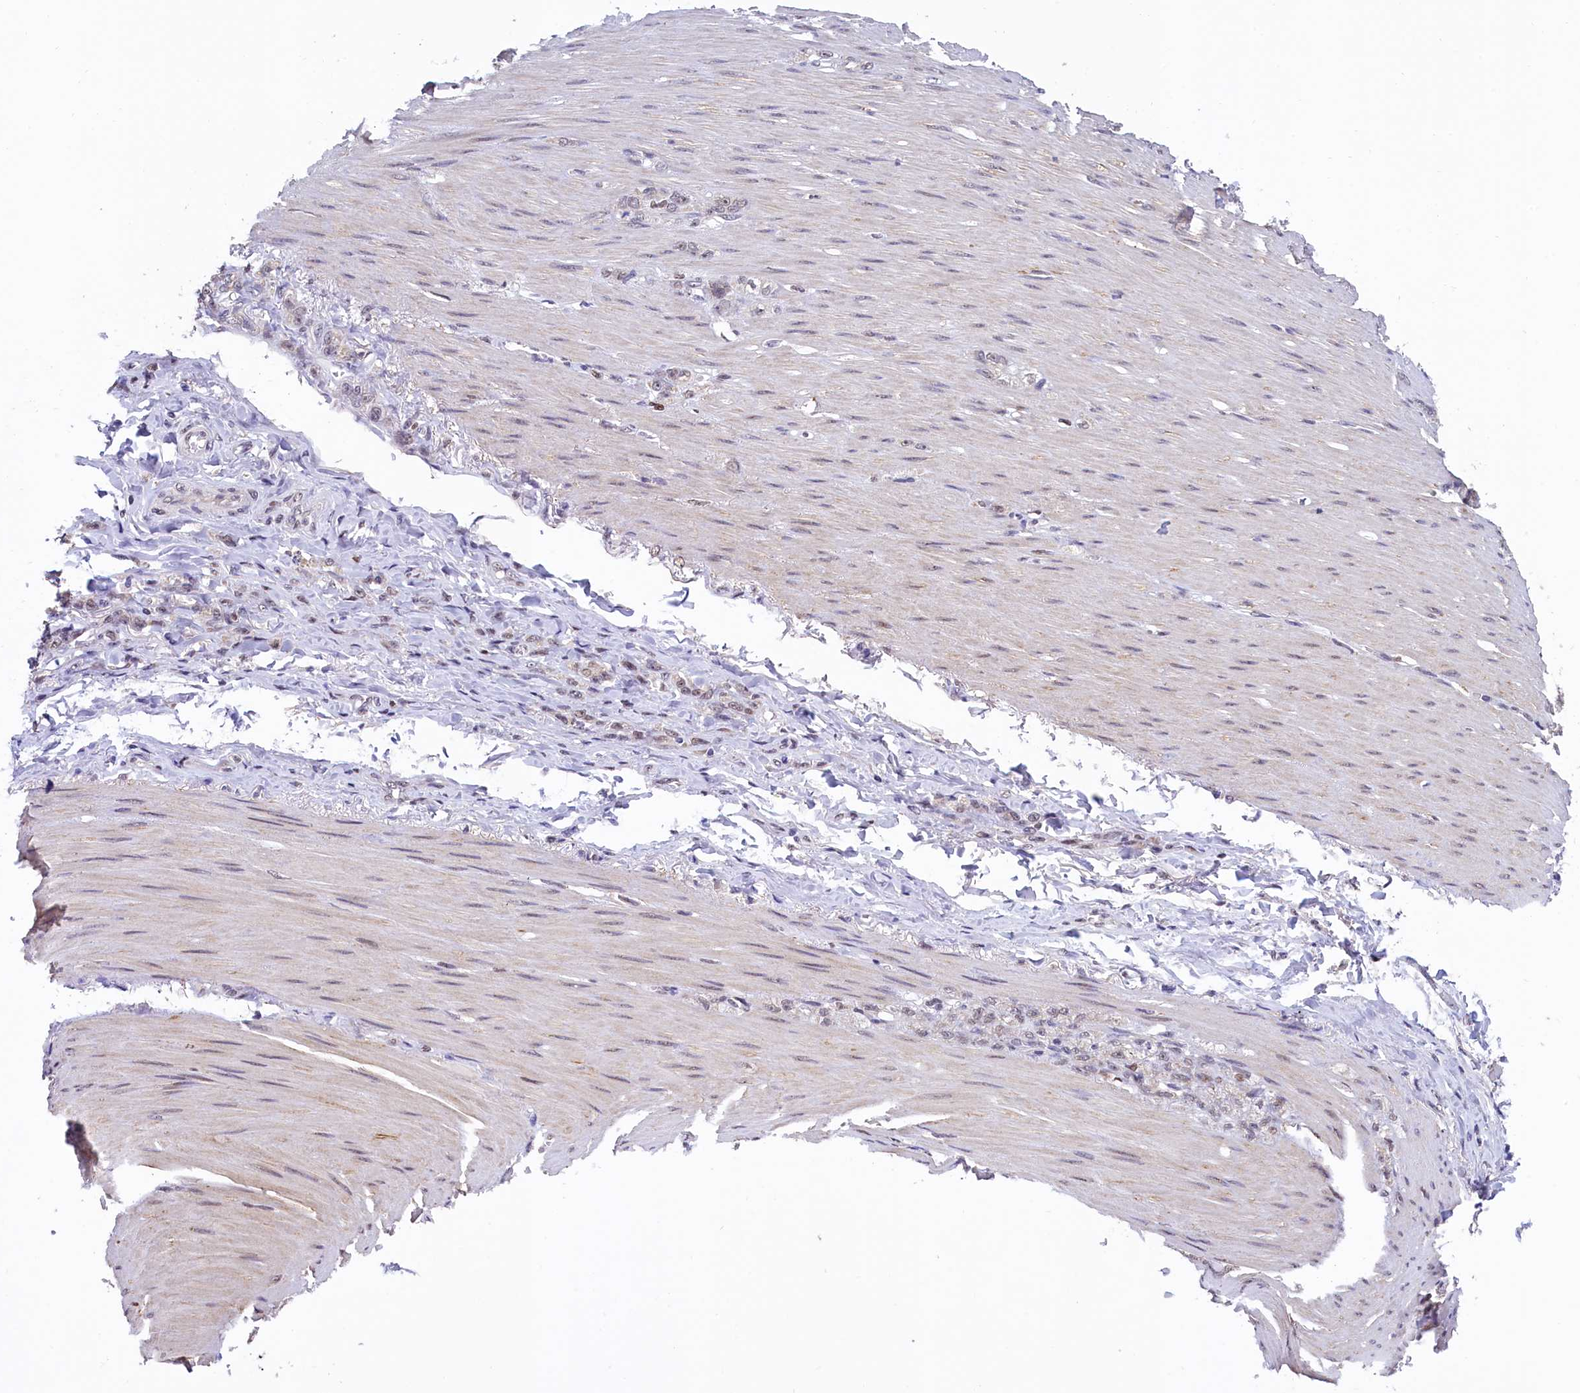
{"staining": {"intensity": "weak", "quantity": "25%-75%", "location": "nuclear"}, "tissue": "stomach cancer", "cell_type": "Tumor cells", "image_type": "cancer", "snomed": [{"axis": "morphology", "description": "Normal tissue, NOS"}, {"axis": "morphology", "description": "Adenocarcinoma, NOS"}, {"axis": "topography", "description": "Stomach"}], "caption": "Protein staining of stomach cancer tissue displays weak nuclear expression in about 25%-75% of tumor cells. Using DAB (brown) and hematoxylin (blue) stains, captured at high magnification using brightfield microscopy.", "gene": "HECTD4", "patient": {"sex": "male", "age": 82}}